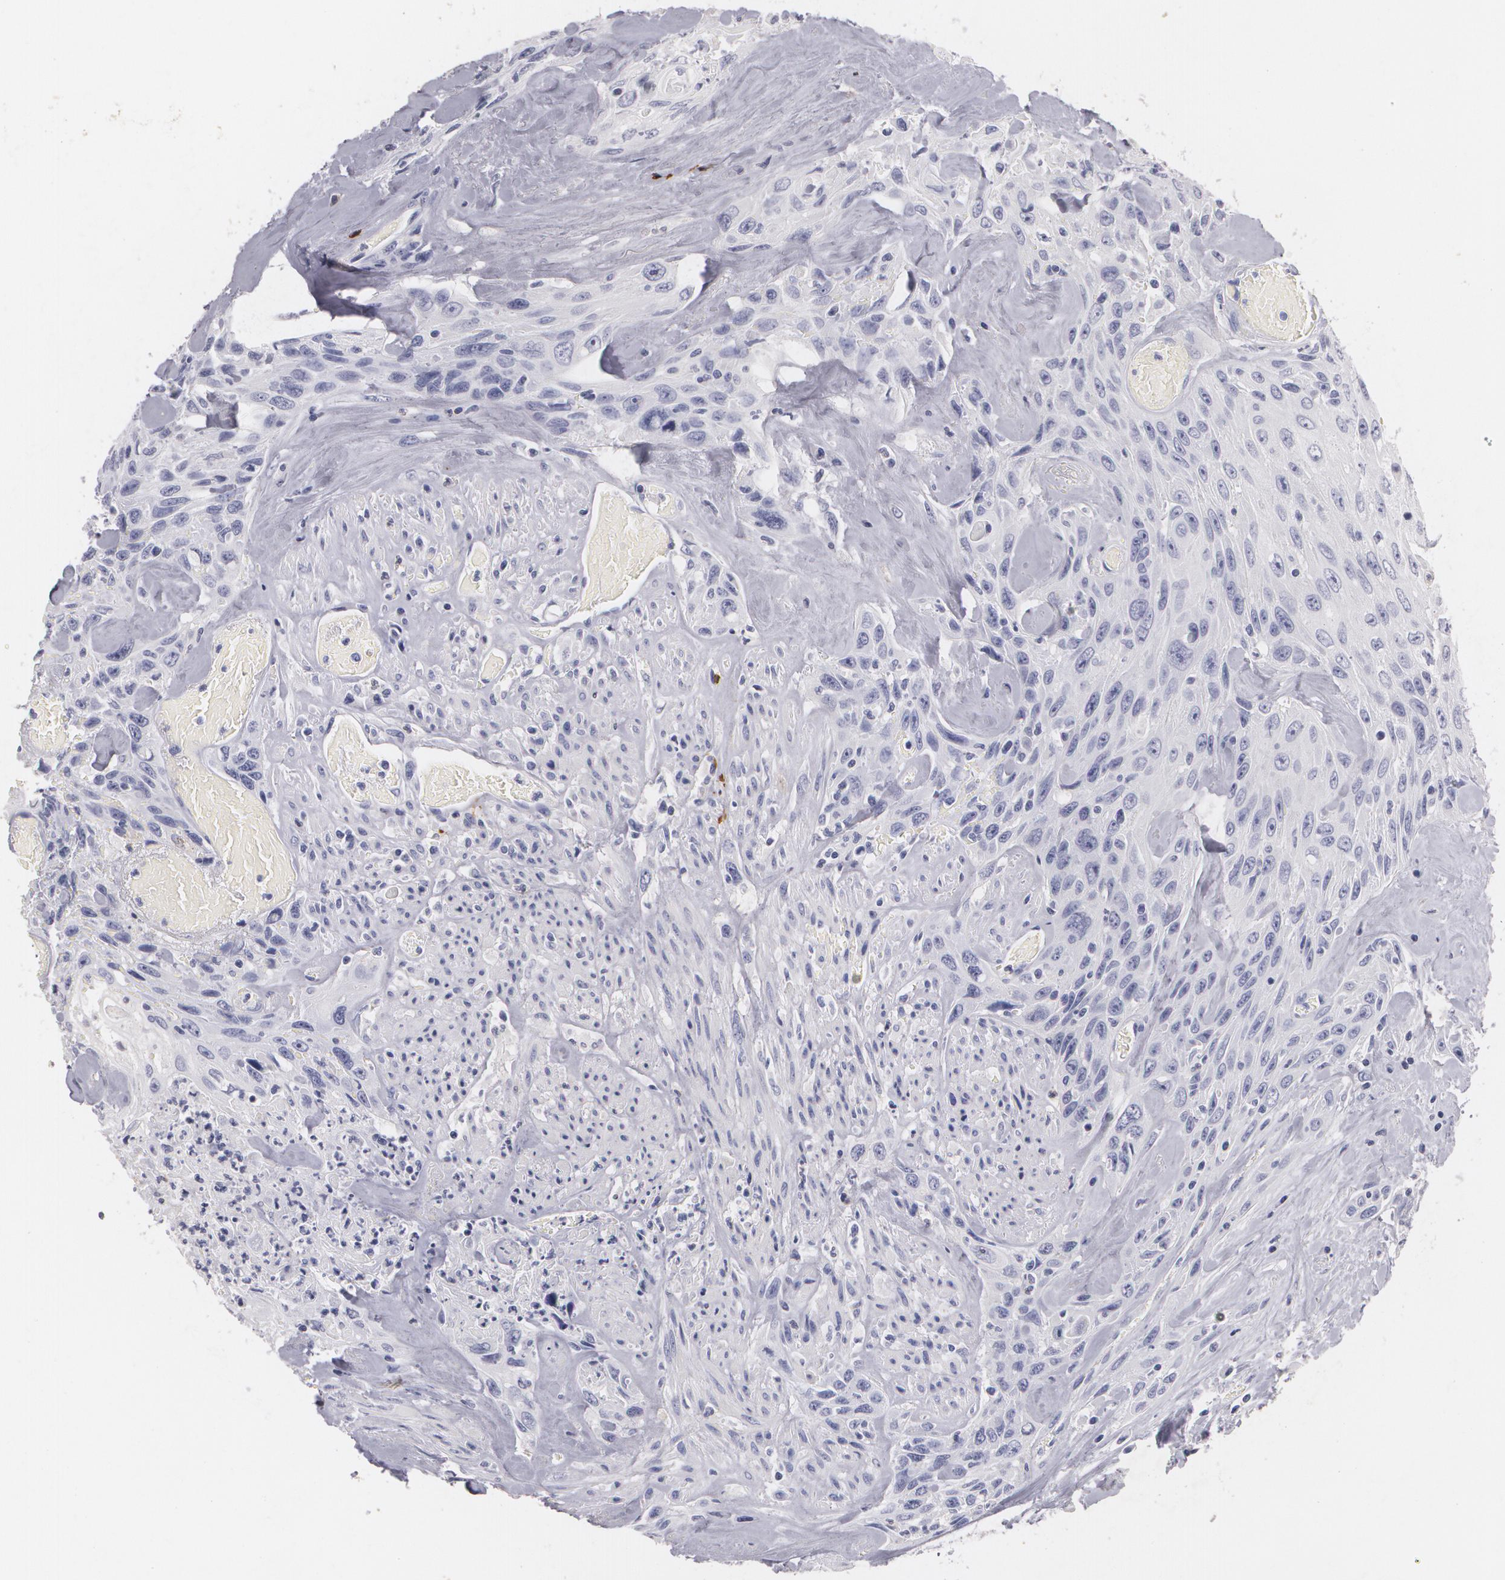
{"staining": {"intensity": "negative", "quantity": "none", "location": "none"}, "tissue": "urothelial cancer", "cell_type": "Tumor cells", "image_type": "cancer", "snomed": [{"axis": "morphology", "description": "Urothelial carcinoma, High grade"}, {"axis": "topography", "description": "Urinary bladder"}], "caption": "This is an IHC photomicrograph of high-grade urothelial carcinoma. There is no positivity in tumor cells.", "gene": "NGFR", "patient": {"sex": "female", "age": 84}}